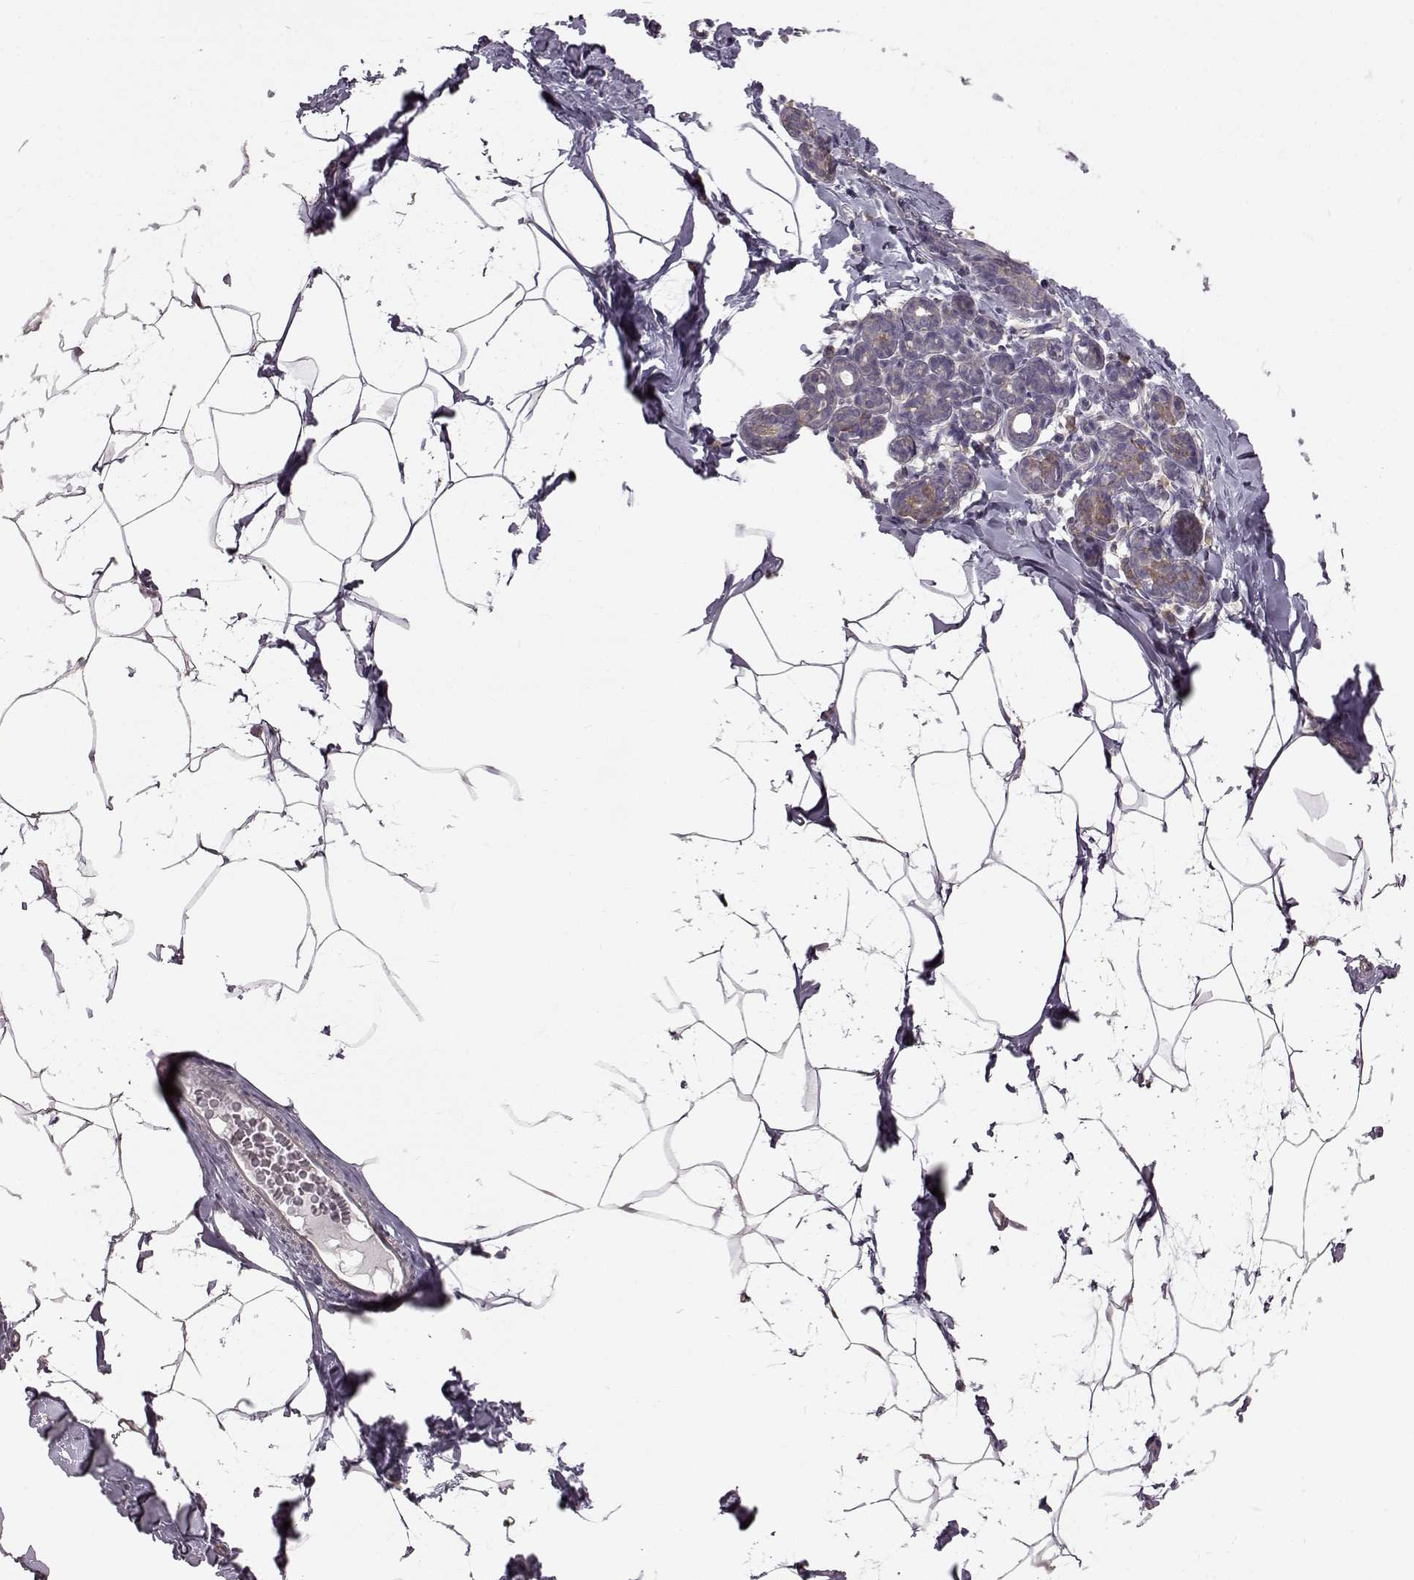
{"staining": {"intensity": "negative", "quantity": "none", "location": "none"}, "tissue": "breast", "cell_type": "Adipocytes", "image_type": "normal", "snomed": [{"axis": "morphology", "description": "Normal tissue, NOS"}, {"axis": "topography", "description": "Breast"}], "caption": "IHC histopathology image of normal breast: breast stained with DAB displays no significant protein expression in adipocytes.", "gene": "NME1", "patient": {"sex": "female", "age": 32}}